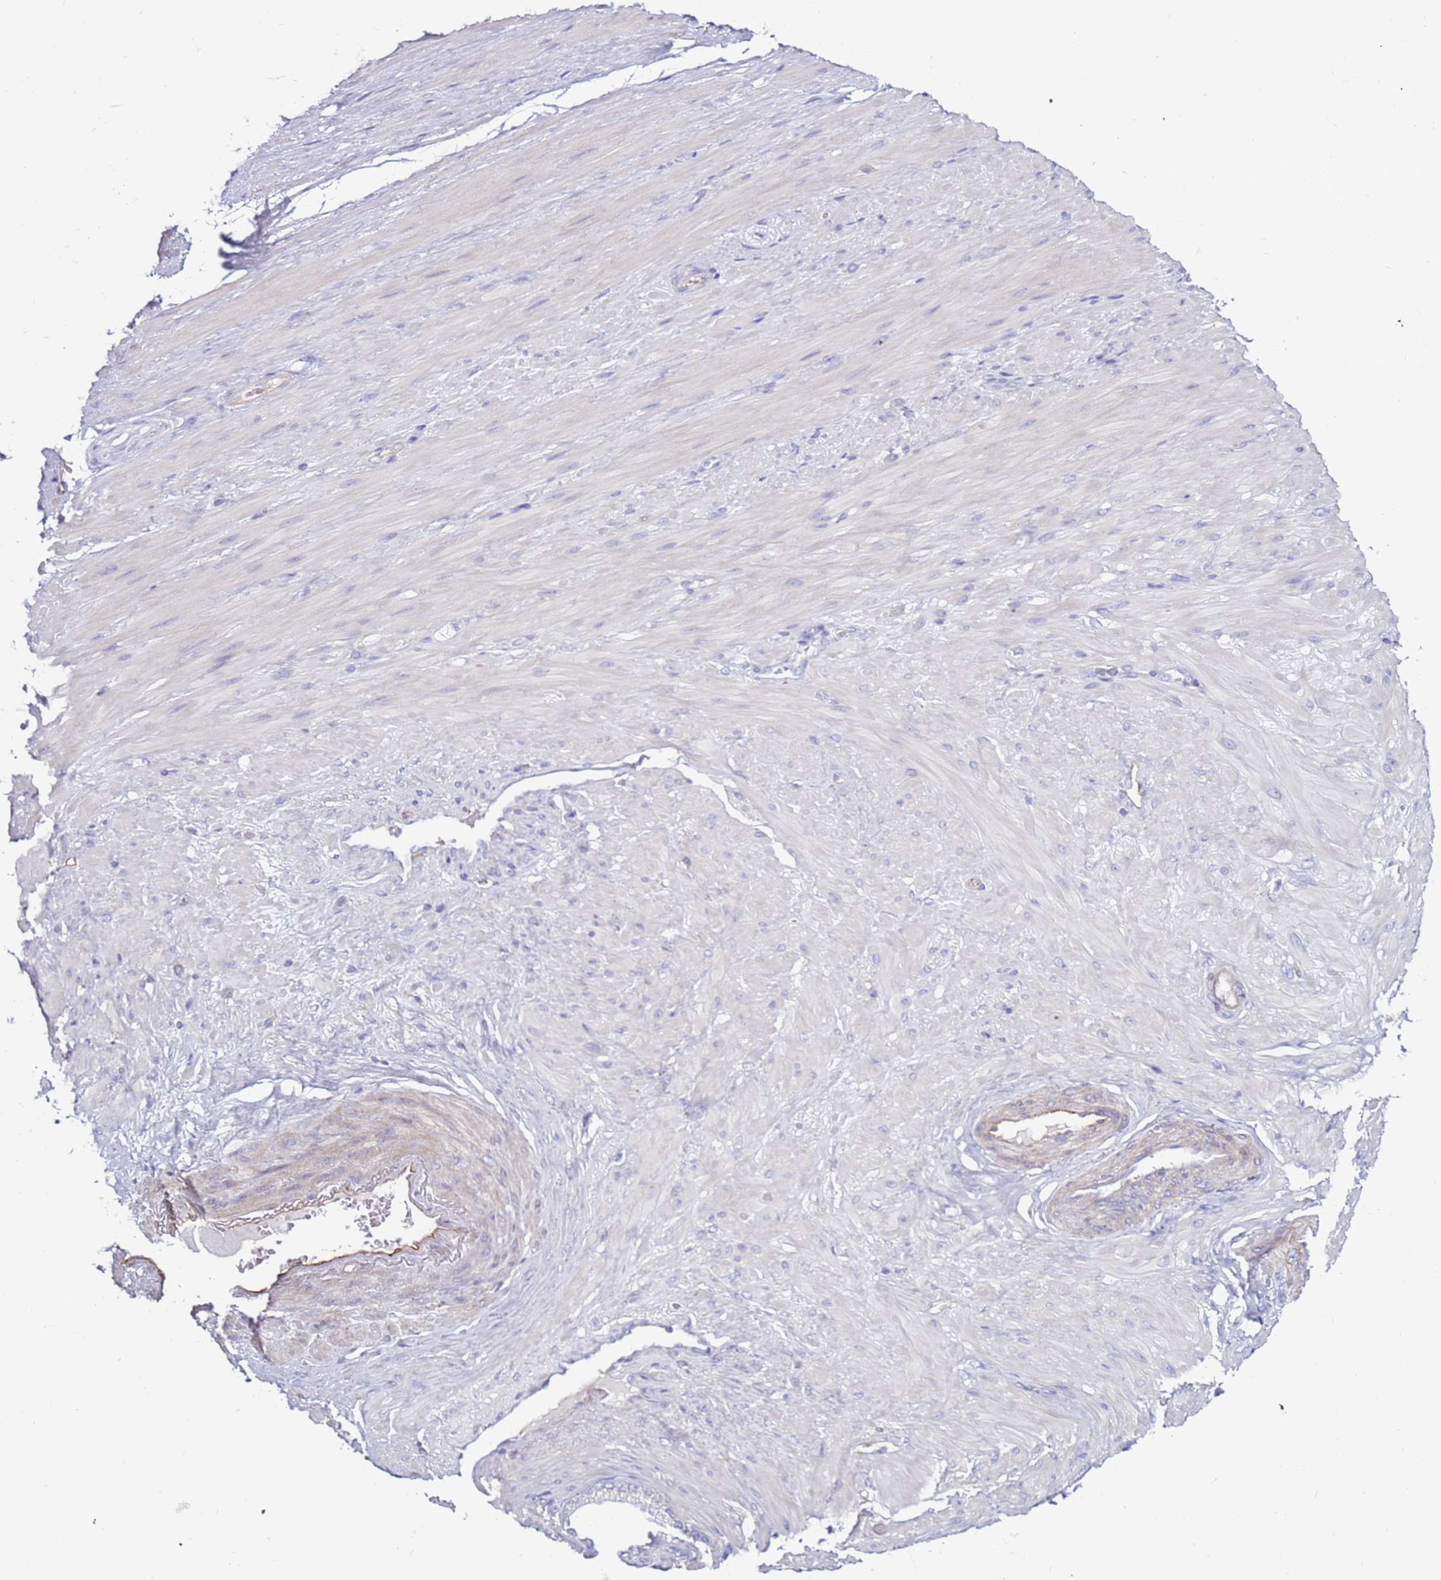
{"staining": {"intensity": "negative", "quantity": "none", "location": "none"}, "tissue": "soft tissue", "cell_type": "Fibroblasts", "image_type": "normal", "snomed": [{"axis": "morphology", "description": "Normal tissue, NOS"}, {"axis": "morphology", "description": "Adenocarcinoma, Low grade"}, {"axis": "topography", "description": "Prostate"}, {"axis": "topography", "description": "Peripheral nerve tissue"}], "caption": "Immunohistochemistry photomicrograph of unremarkable soft tissue stained for a protein (brown), which demonstrates no staining in fibroblasts.", "gene": "CLEC4M", "patient": {"sex": "male", "age": 63}}